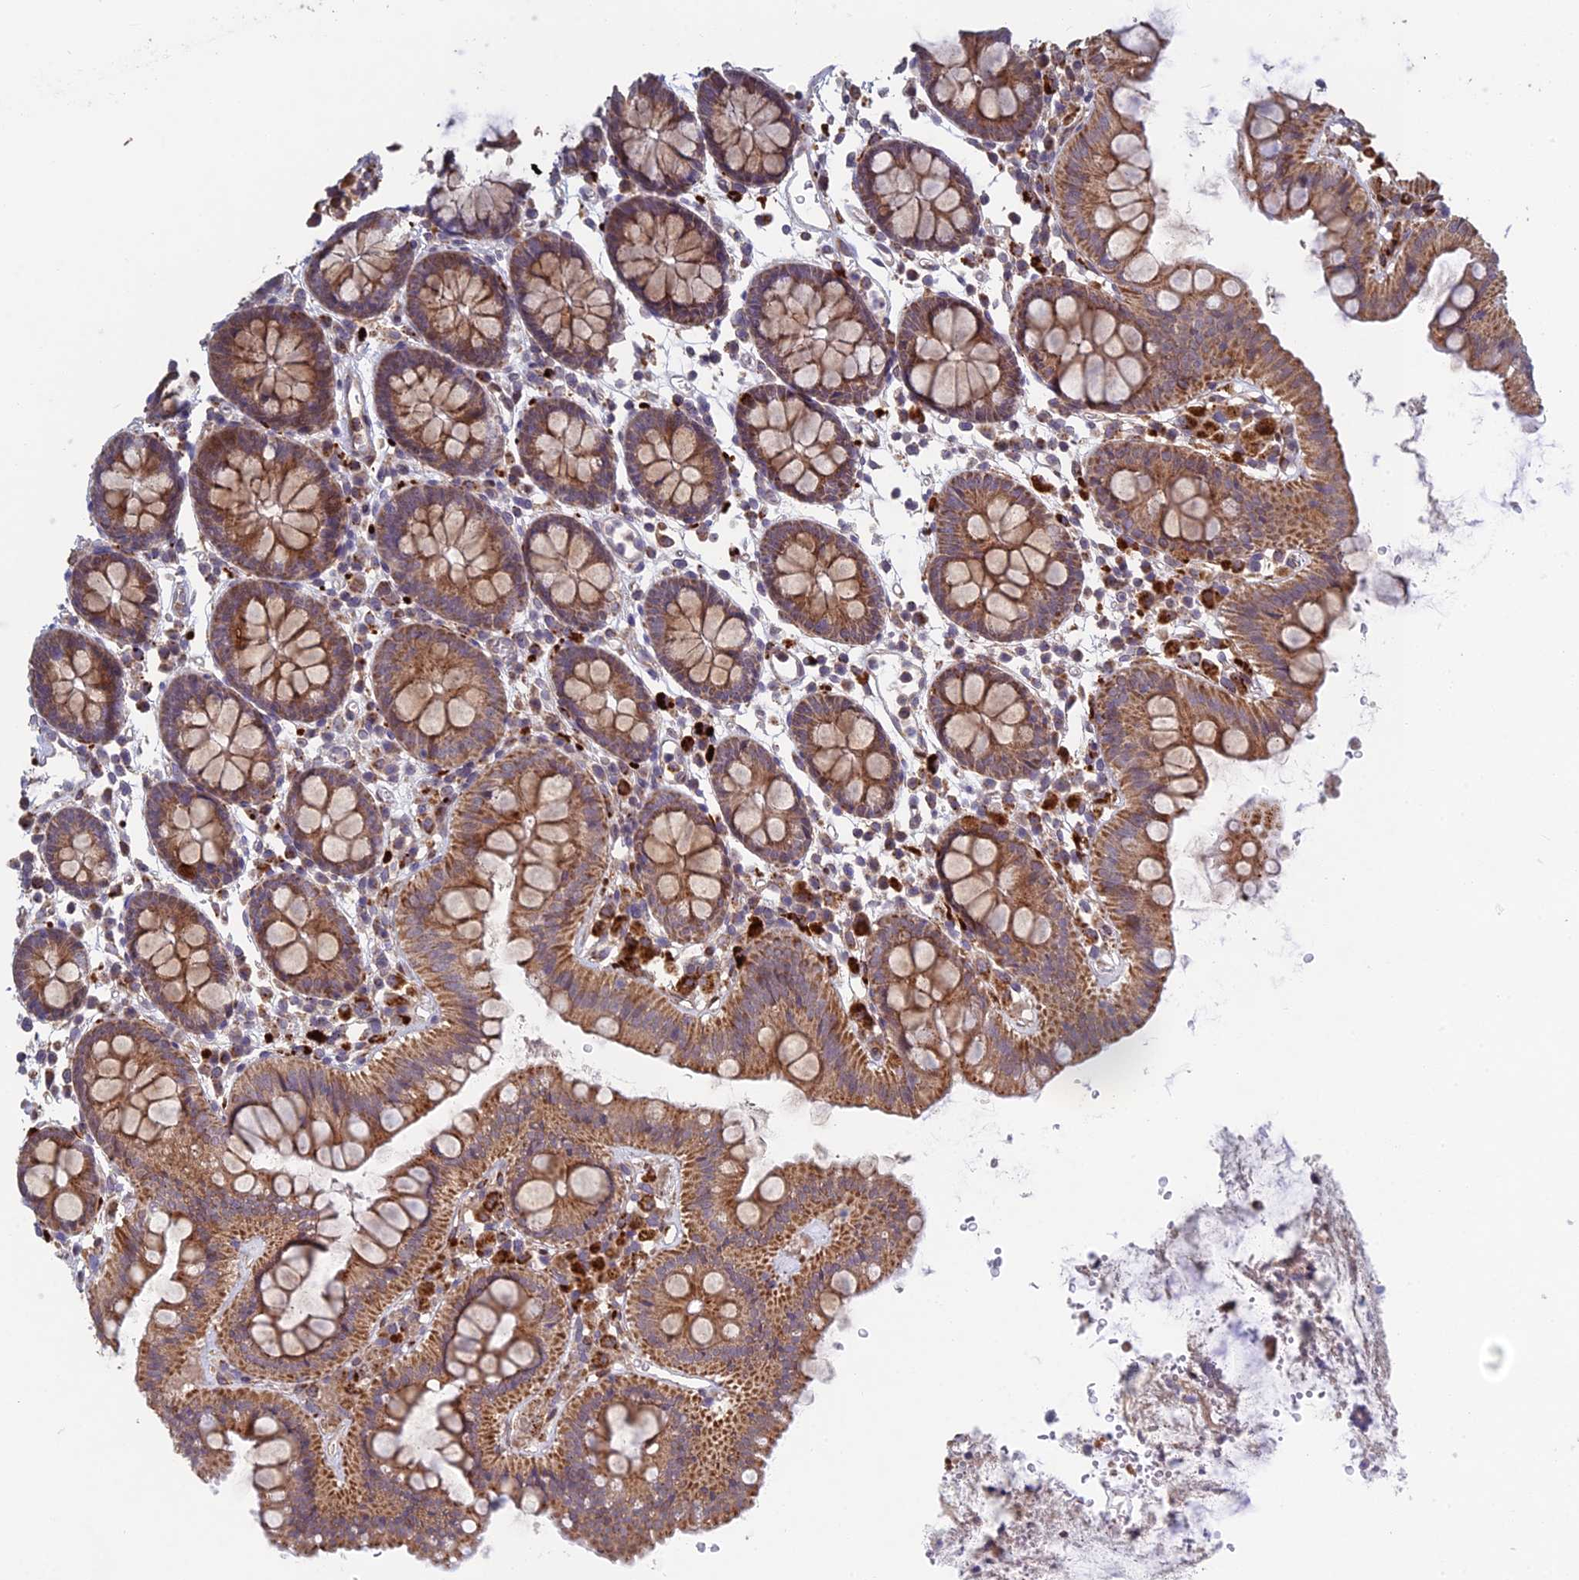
{"staining": {"intensity": "moderate", "quantity": "25%-75%", "location": "cytoplasmic/membranous"}, "tissue": "colon", "cell_type": "Endothelial cells", "image_type": "normal", "snomed": [{"axis": "morphology", "description": "Normal tissue, NOS"}, {"axis": "topography", "description": "Colon"}], "caption": "This photomicrograph shows immunohistochemistry (IHC) staining of benign colon, with medium moderate cytoplasmic/membranous staining in about 25%-75% of endothelial cells.", "gene": "FOXS1", "patient": {"sex": "male", "age": 75}}